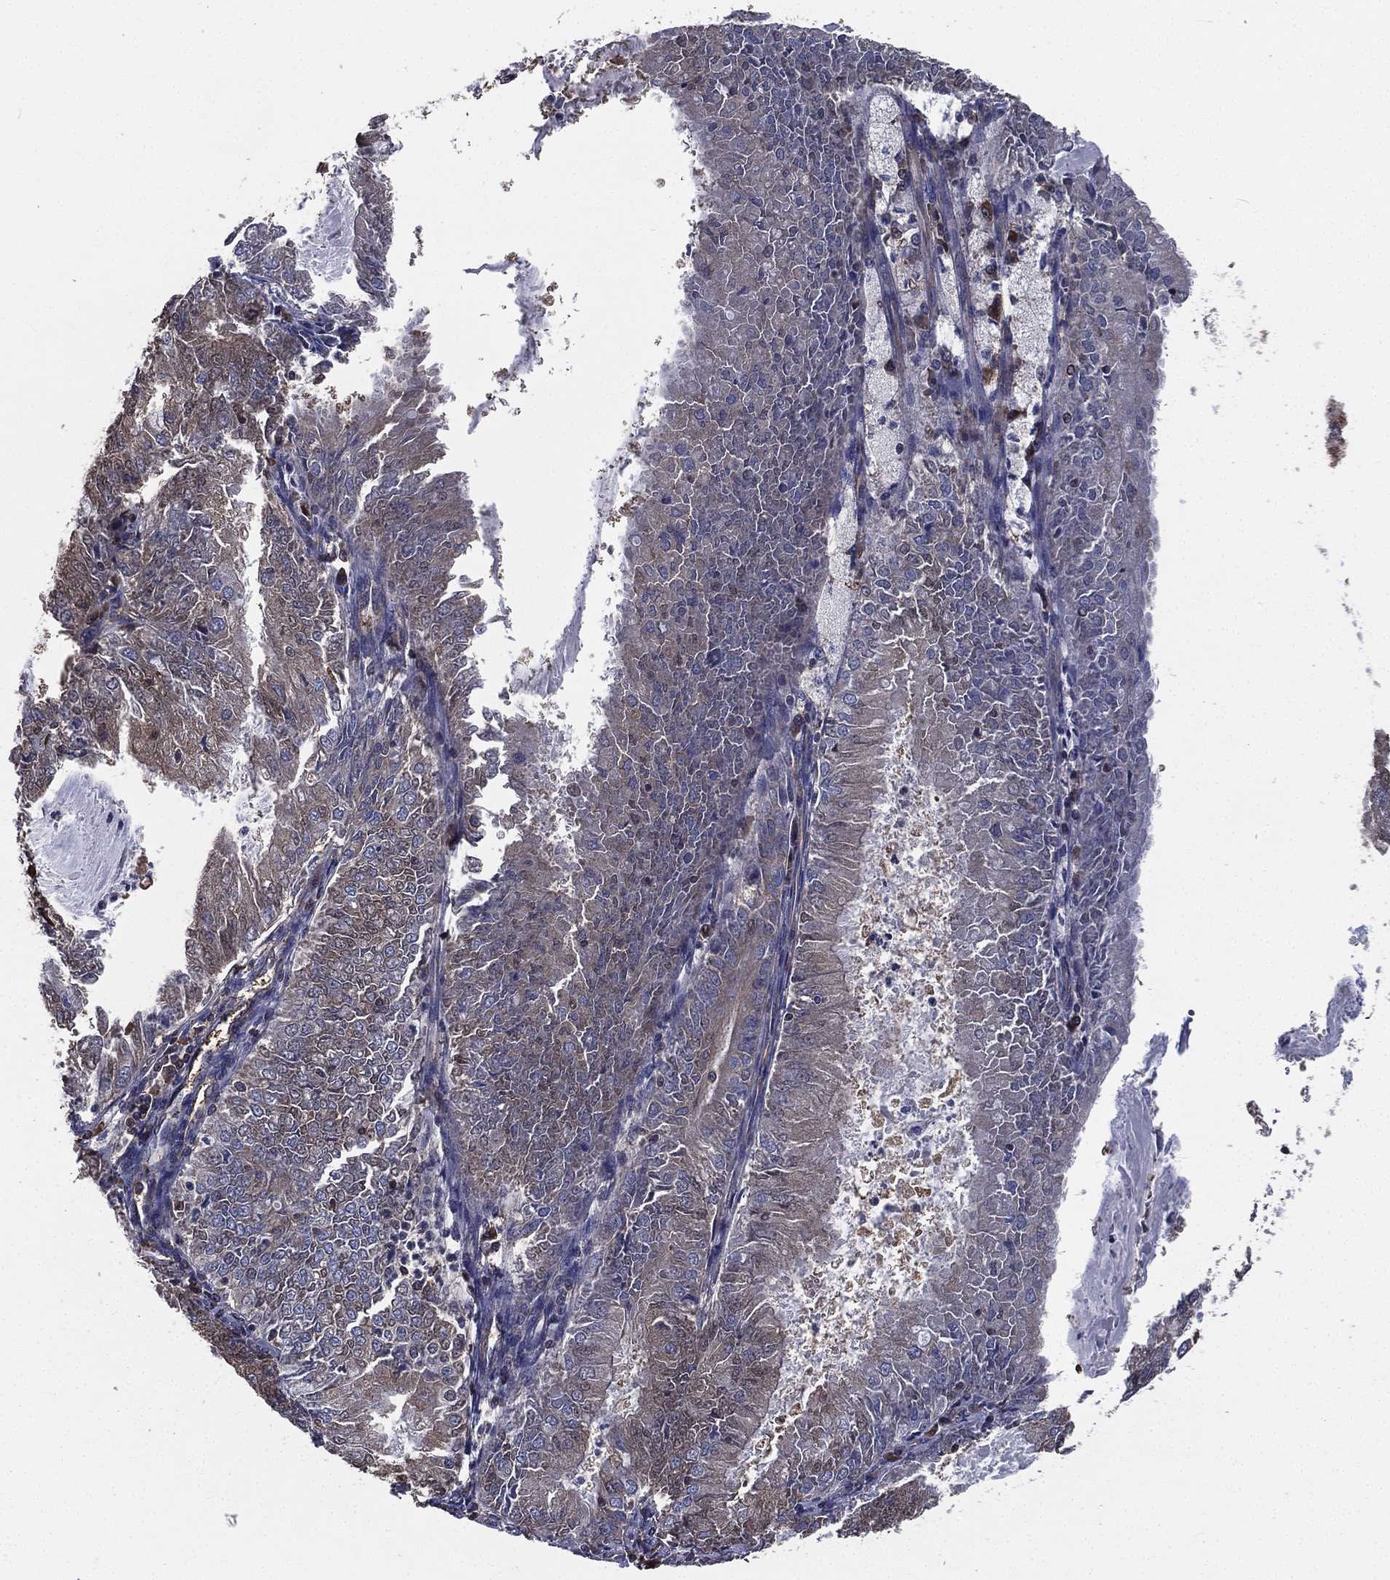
{"staining": {"intensity": "weak", "quantity": "<25%", "location": "cytoplasmic/membranous"}, "tissue": "endometrial cancer", "cell_type": "Tumor cells", "image_type": "cancer", "snomed": [{"axis": "morphology", "description": "Adenocarcinoma, NOS"}, {"axis": "topography", "description": "Endometrium"}], "caption": "There is no significant expression in tumor cells of endometrial adenocarcinoma.", "gene": "SARS1", "patient": {"sex": "female", "age": 57}}